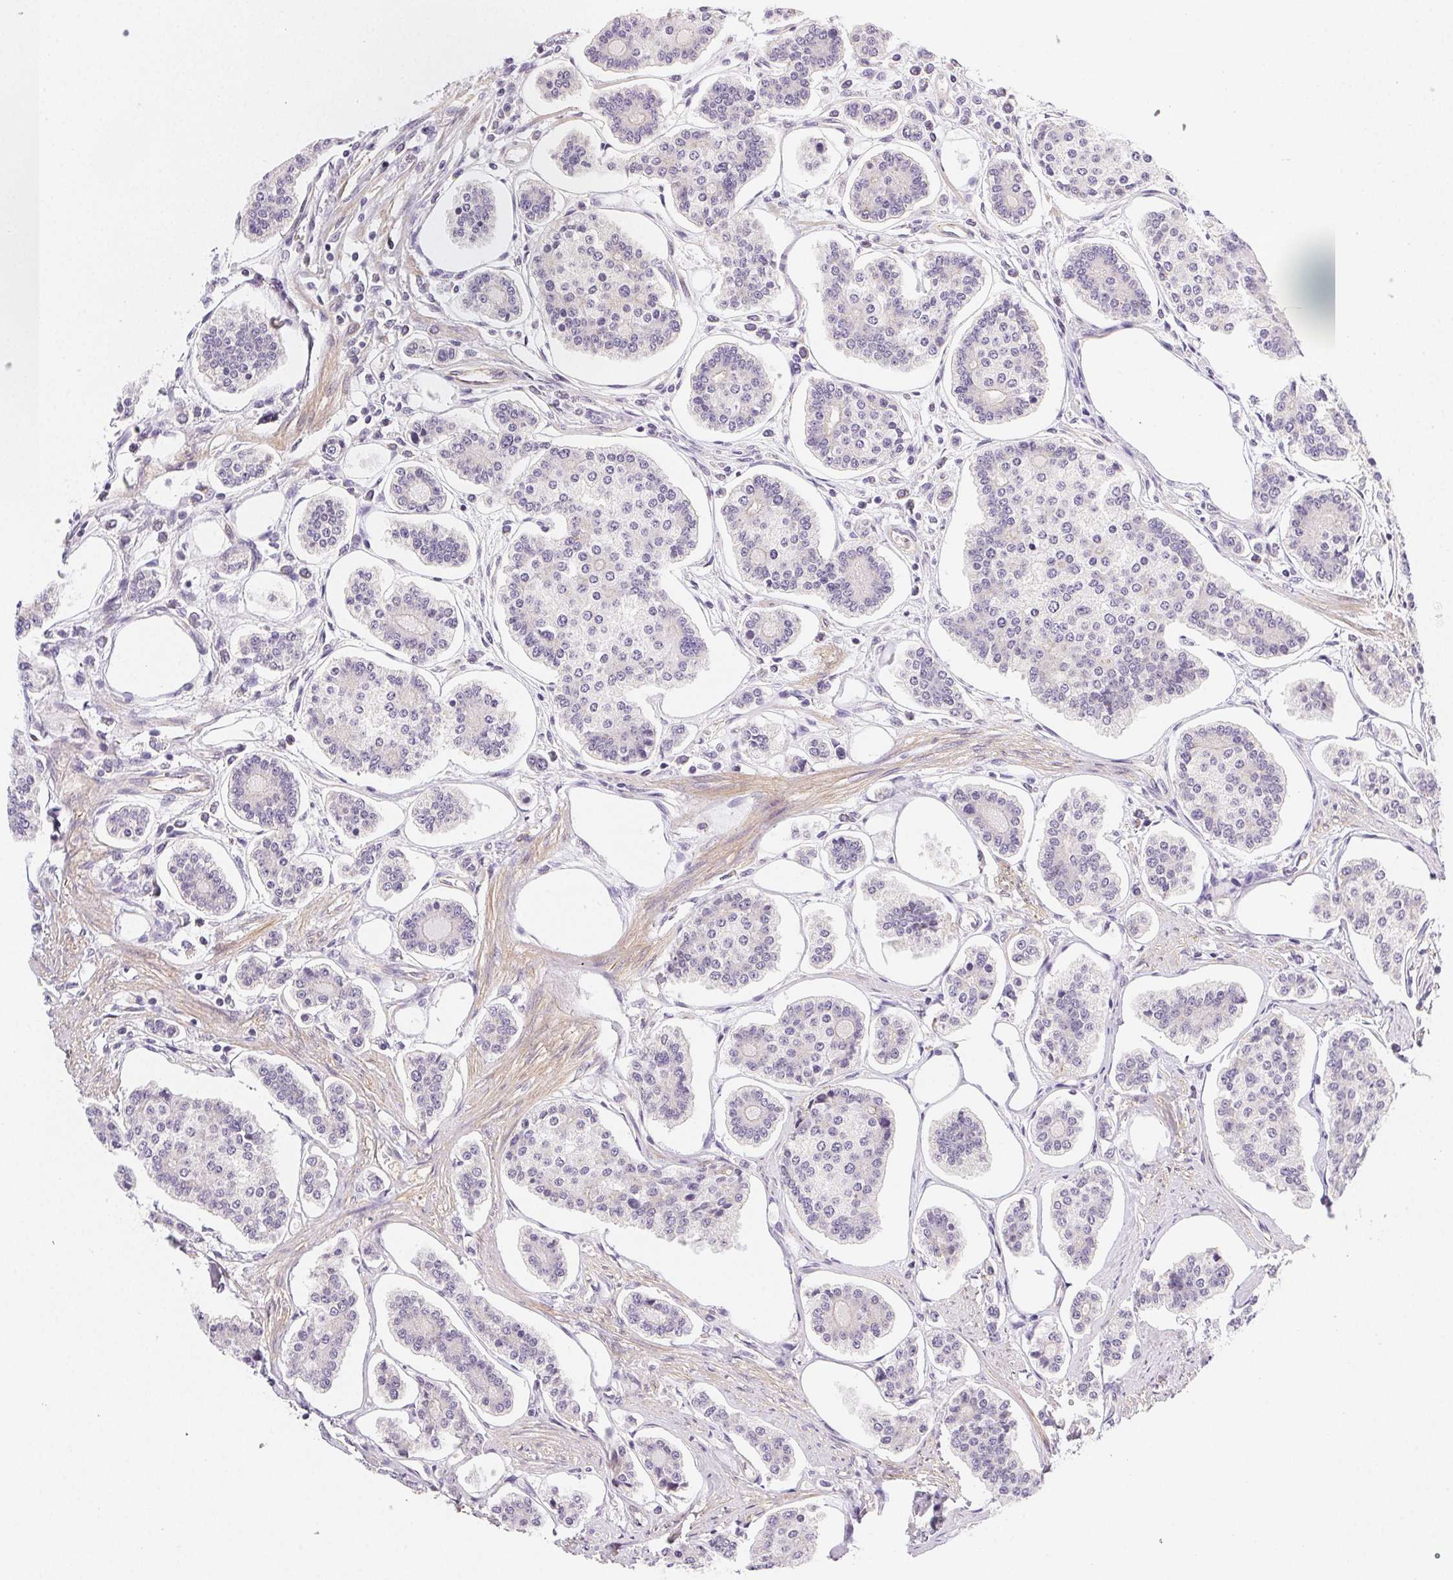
{"staining": {"intensity": "negative", "quantity": "none", "location": "none"}, "tissue": "carcinoid", "cell_type": "Tumor cells", "image_type": "cancer", "snomed": [{"axis": "morphology", "description": "Carcinoid, malignant, NOS"}, {"axis": "topography", "description": "Small intestine"}], "caption": "The micrograph exhibits no staining of tumor cells in carcinoid.", "gene": "CSN1S1", "patient": {"sex": "female", "age": 65}}